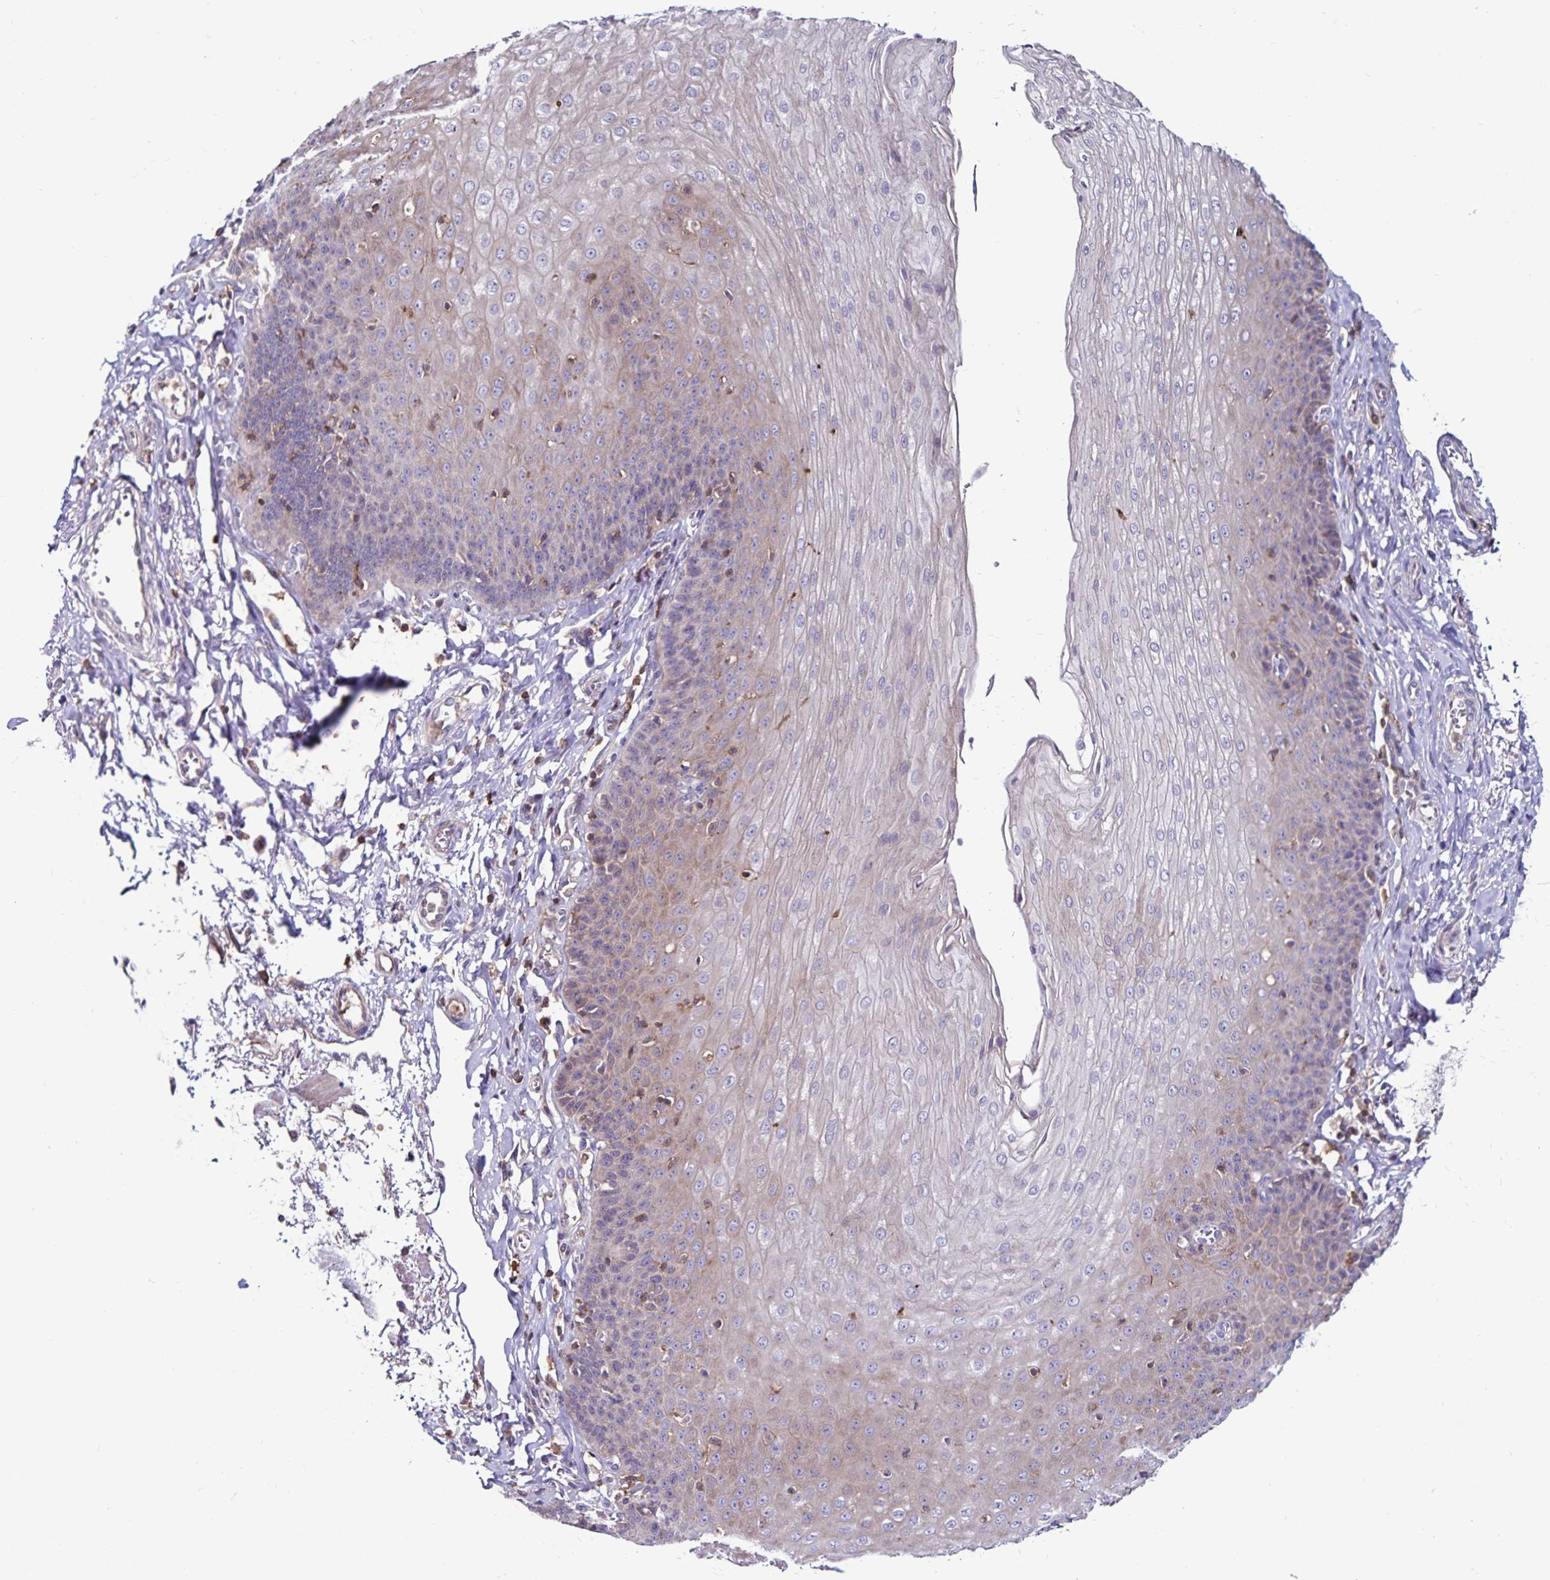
{"staining": {"intensity": "weak", "quantity": "25%-75%", "location": "cytoplasmic/membranous"}, "tissue": "esophagus", "cell_type": "Squamous epithelial cells", "image_type": "normal", "snomed": [{"axis": "morphology", "description": "Normal tissue, NOS"}, {"axis": "topography", "description": "Esophagus"}], "caption": "IHC (DAB) staining of unremarkable human esophagus reveals weak cytoplasmic/membranous protein staining in about 25%-75% of squamous epithelial cells. (IHC, brightfield microscopy, high magnification).", "gene": "NAGPA", "patient": {"sex": "female", "age": 81}}